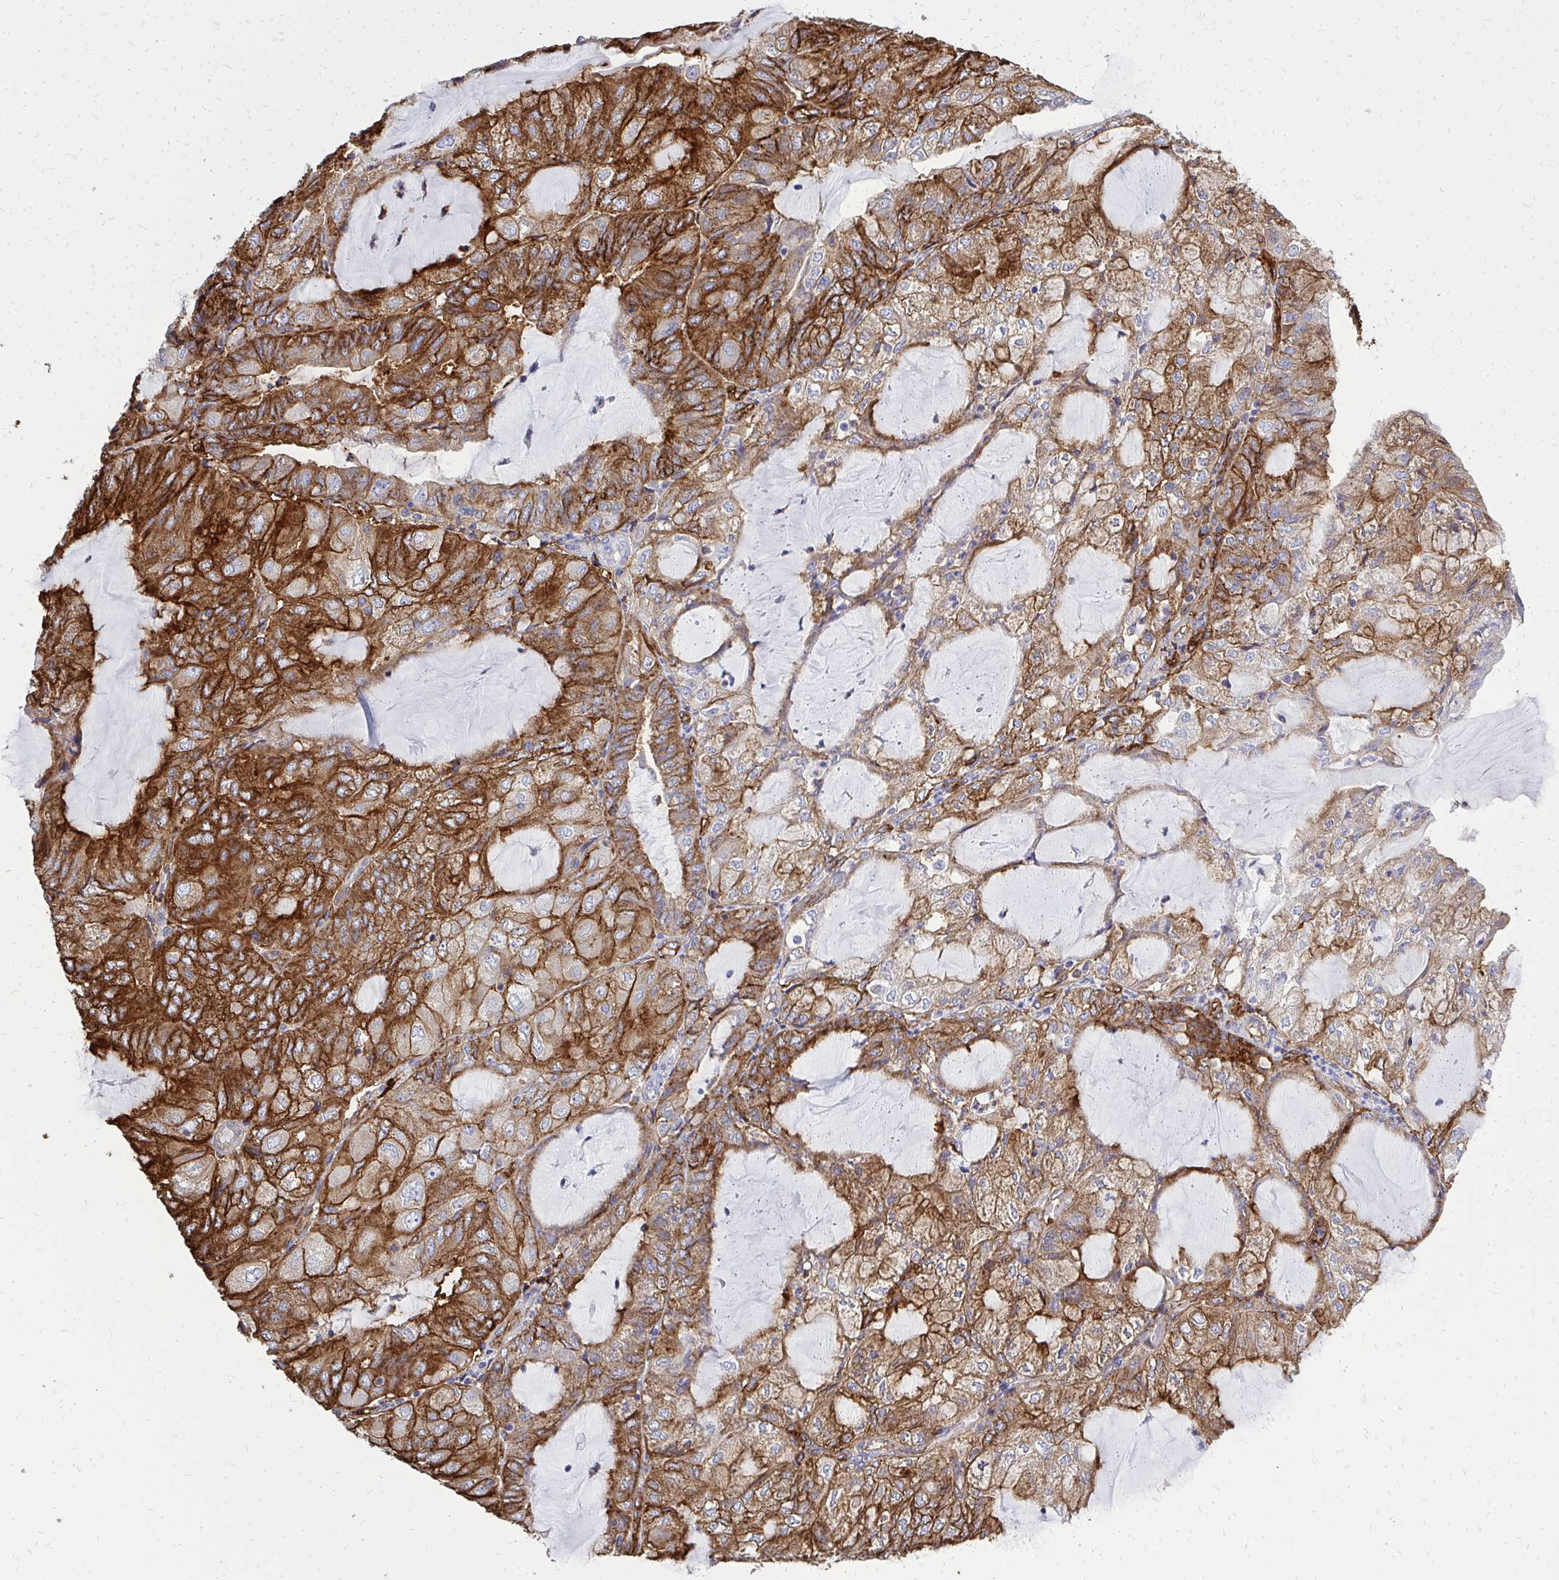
{"staining": {"intensity": "strong", "quantity": ">75%", "location": "cytoplasmic/membranous"}, "tissue": "endometrial cancer", "cell_type": "Tumor cells", "image_type": "cancer", "snomed": [{"axis": "morphology", "description": "Adenocarcinoma, NOS"}, {"axis": "topography", "description": "Endometrium"}], "caption": "Endometrial cancer stained with DAB IHC reveals high levels of strong cytoplasmic/membranous staining in approximately >75% of tumor cells. (IHC, brightfield microscopy, high magnification).", "gene": "MARCKSL1", "patient": {"sex": "female", "age": 81}}